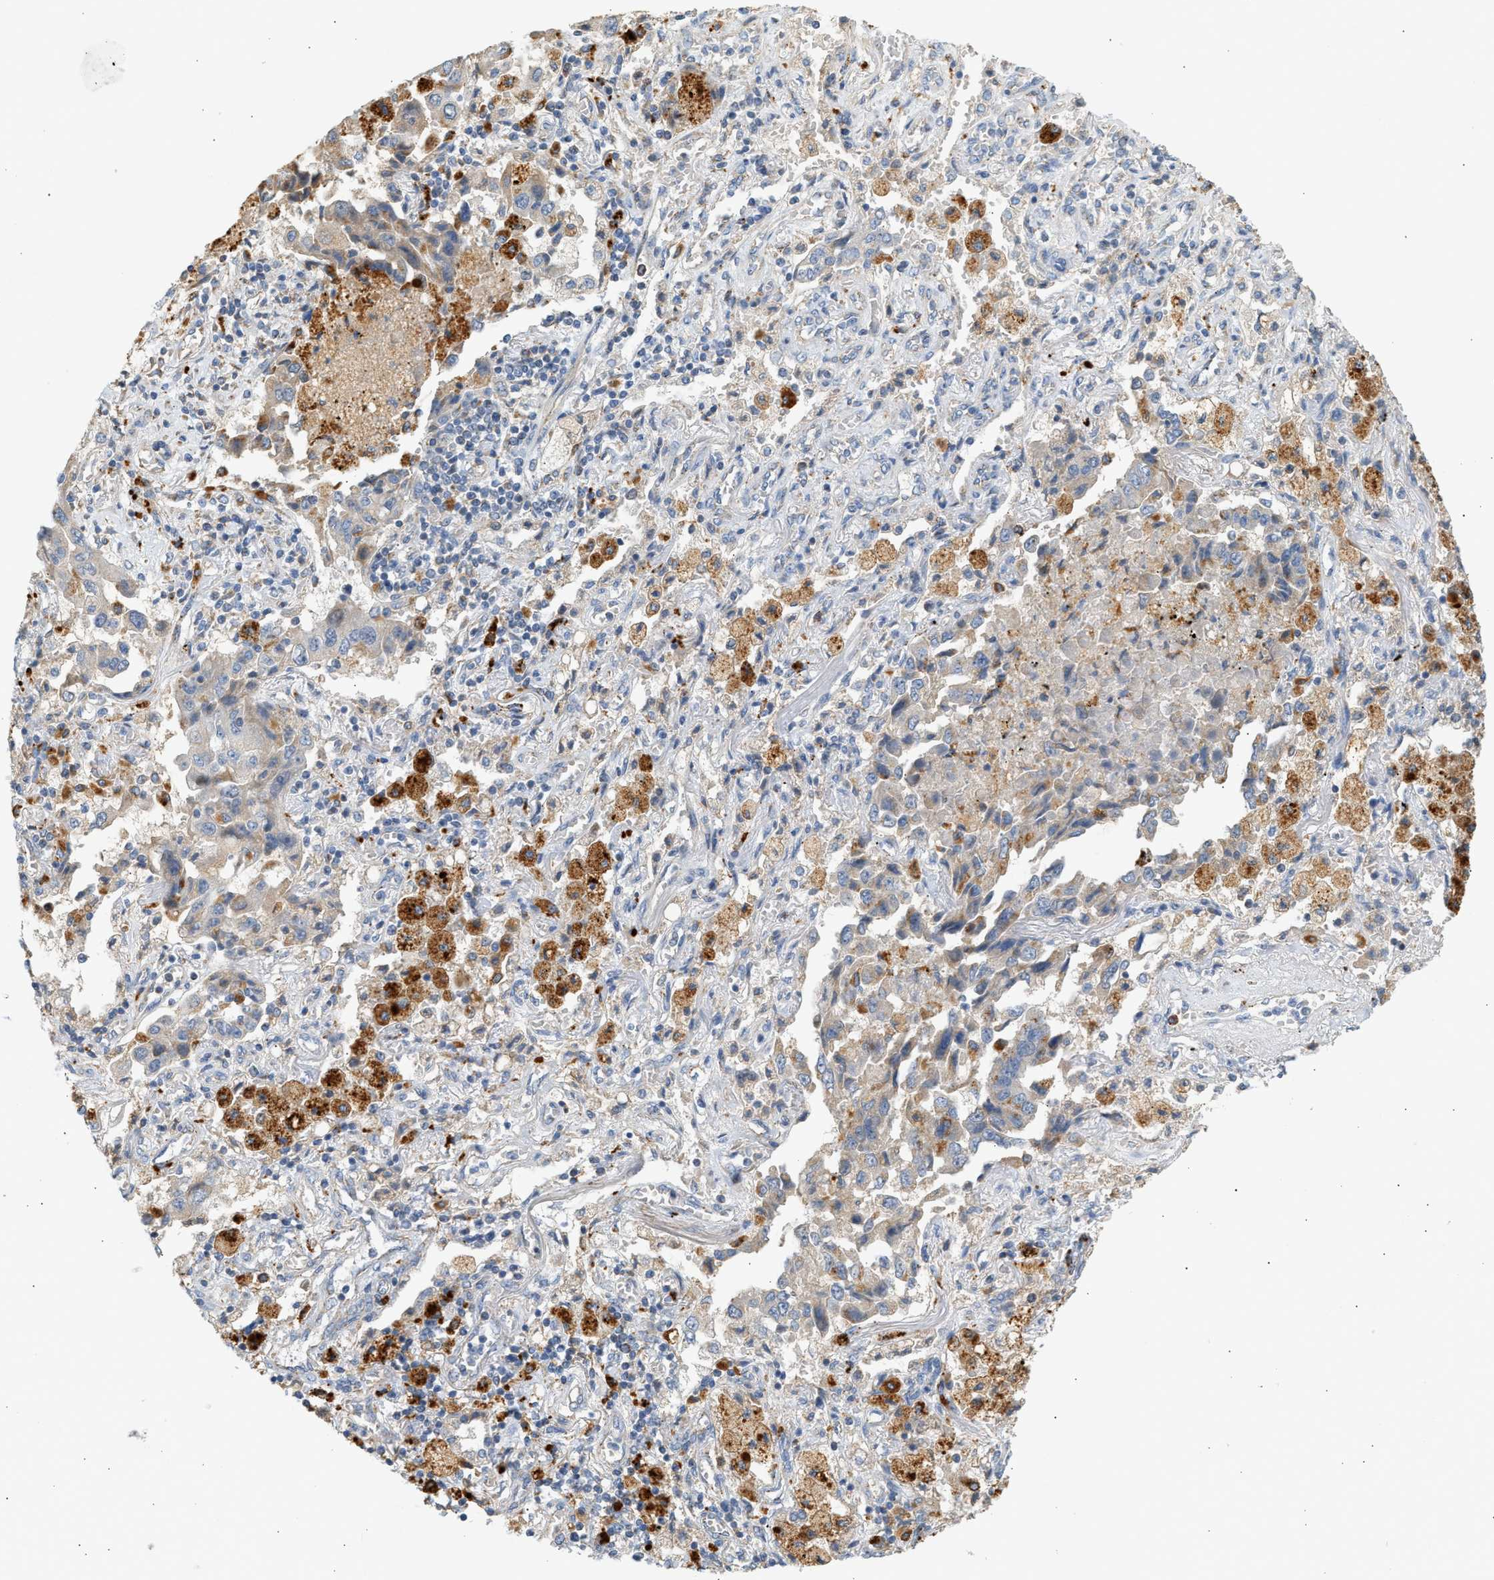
{"staining": {"intensity": "negative", "quantity": "none", "location": "none"}, "tissue": "lung cancer", "cell_type": "Tumor cells", "image_type": "cancer", "snomed": [{"axis": "morphology", "description": "Adenocarcinoma, NOS"}, {"axis": "topography", "description": "Lung"}], "caption": "This is an IHC micrograph of human adenocarcinoma (lung). There is no staining in tumor cells.", "gene": "ENTHD1", "patient": {"sex": "female", "age": 65}}